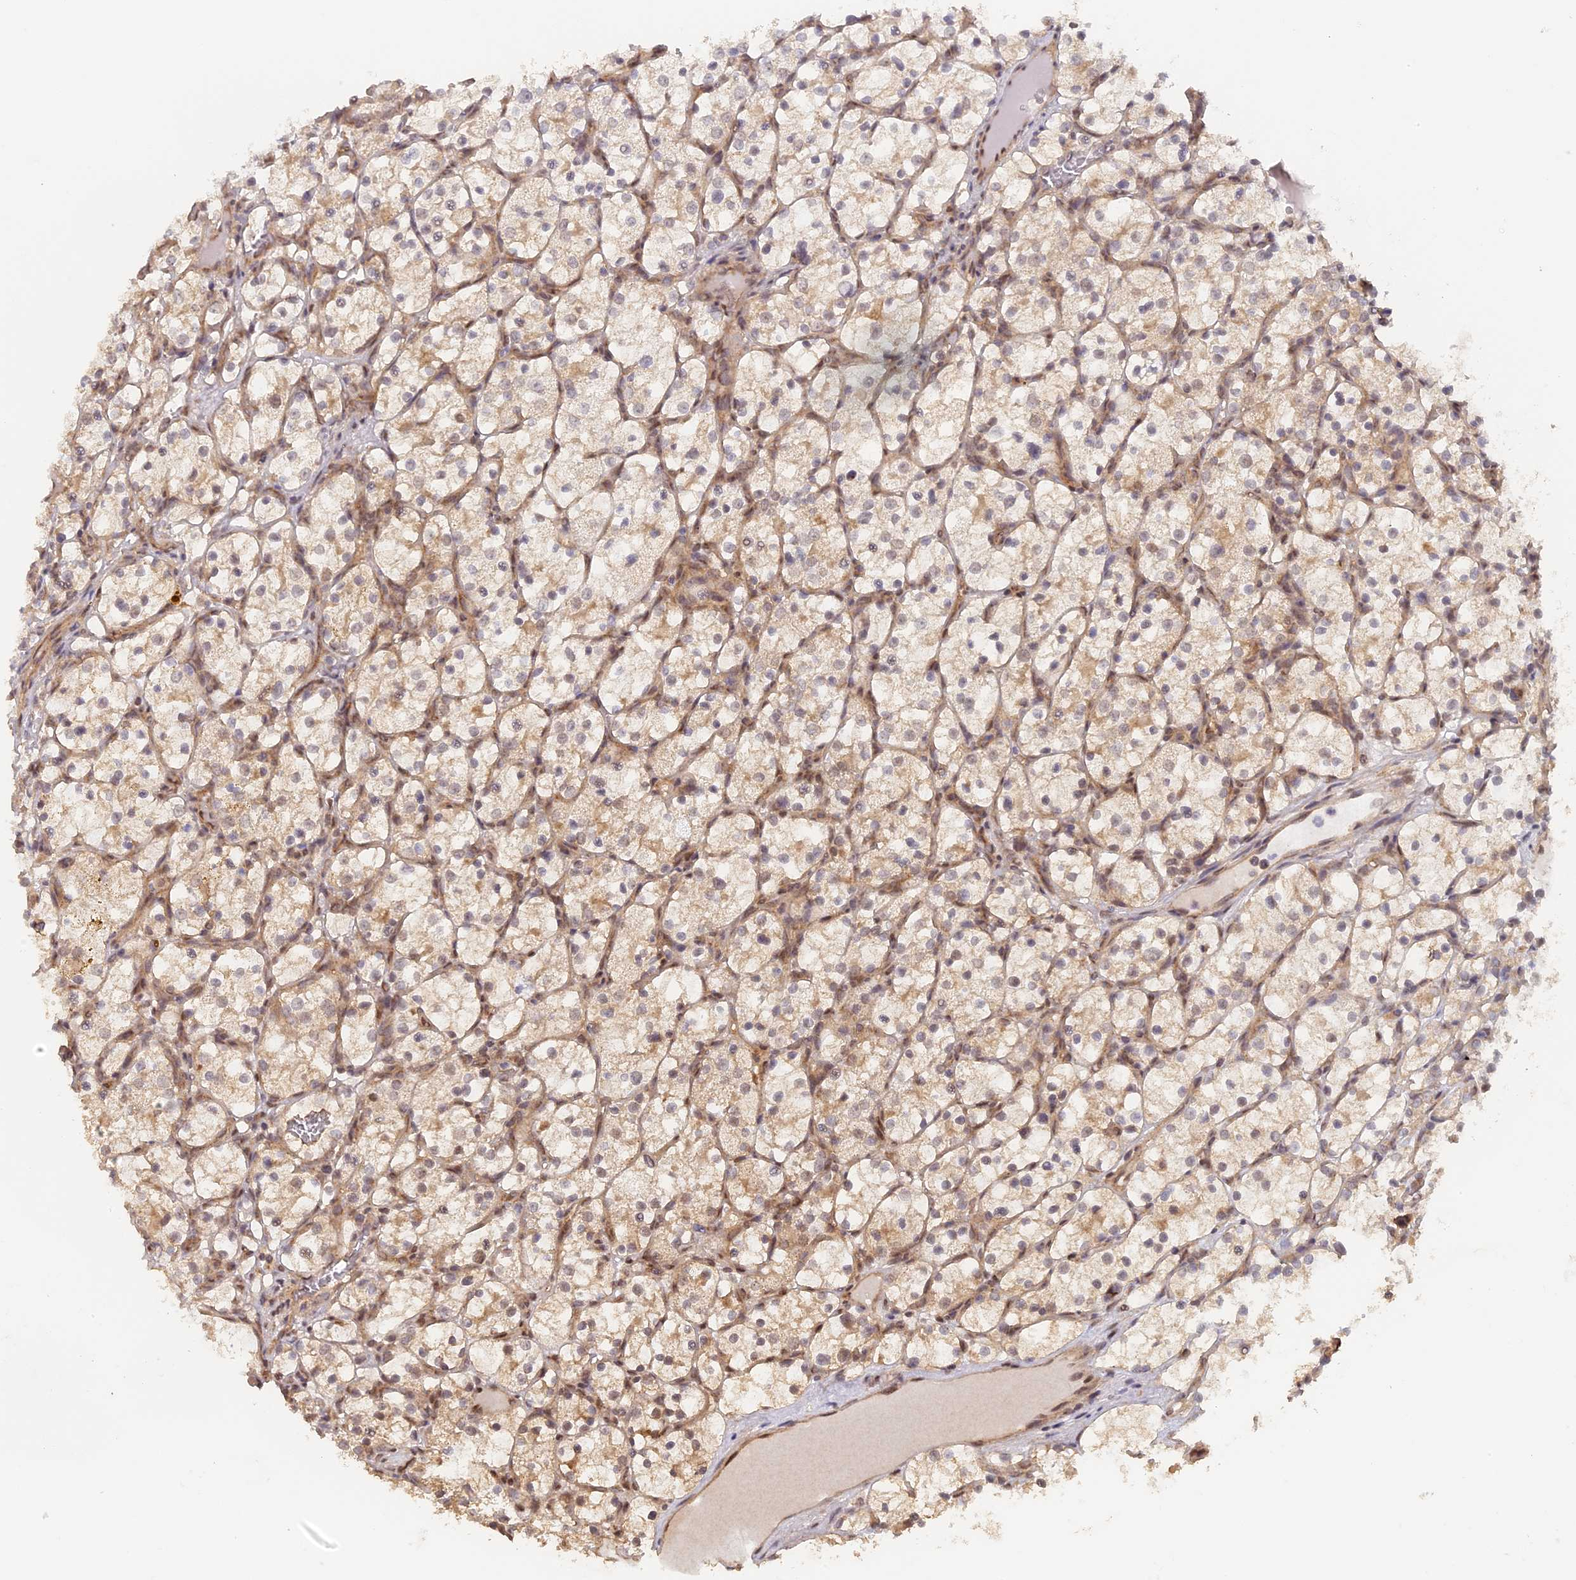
{"staining": {"intensity": "weak", "quantity": "25%-75%", "location": "cytoplasmic/membranous"}, "tissue": "renal cancer", "cell_type": "Tumor cells", "image_type": "cancer", "snomed": [{"axis": "morphology", "description": "Adenocarcinoma, NOS"}, {"axis": "topography", "description": "Kidney"}], "caption": "Weak cytoplasmic/membranous positivity is present in about 25%-75% of tumor cells in renal cancer.", "gene": "MYBL2", "patient": {"sex": "female", "age": 69}}